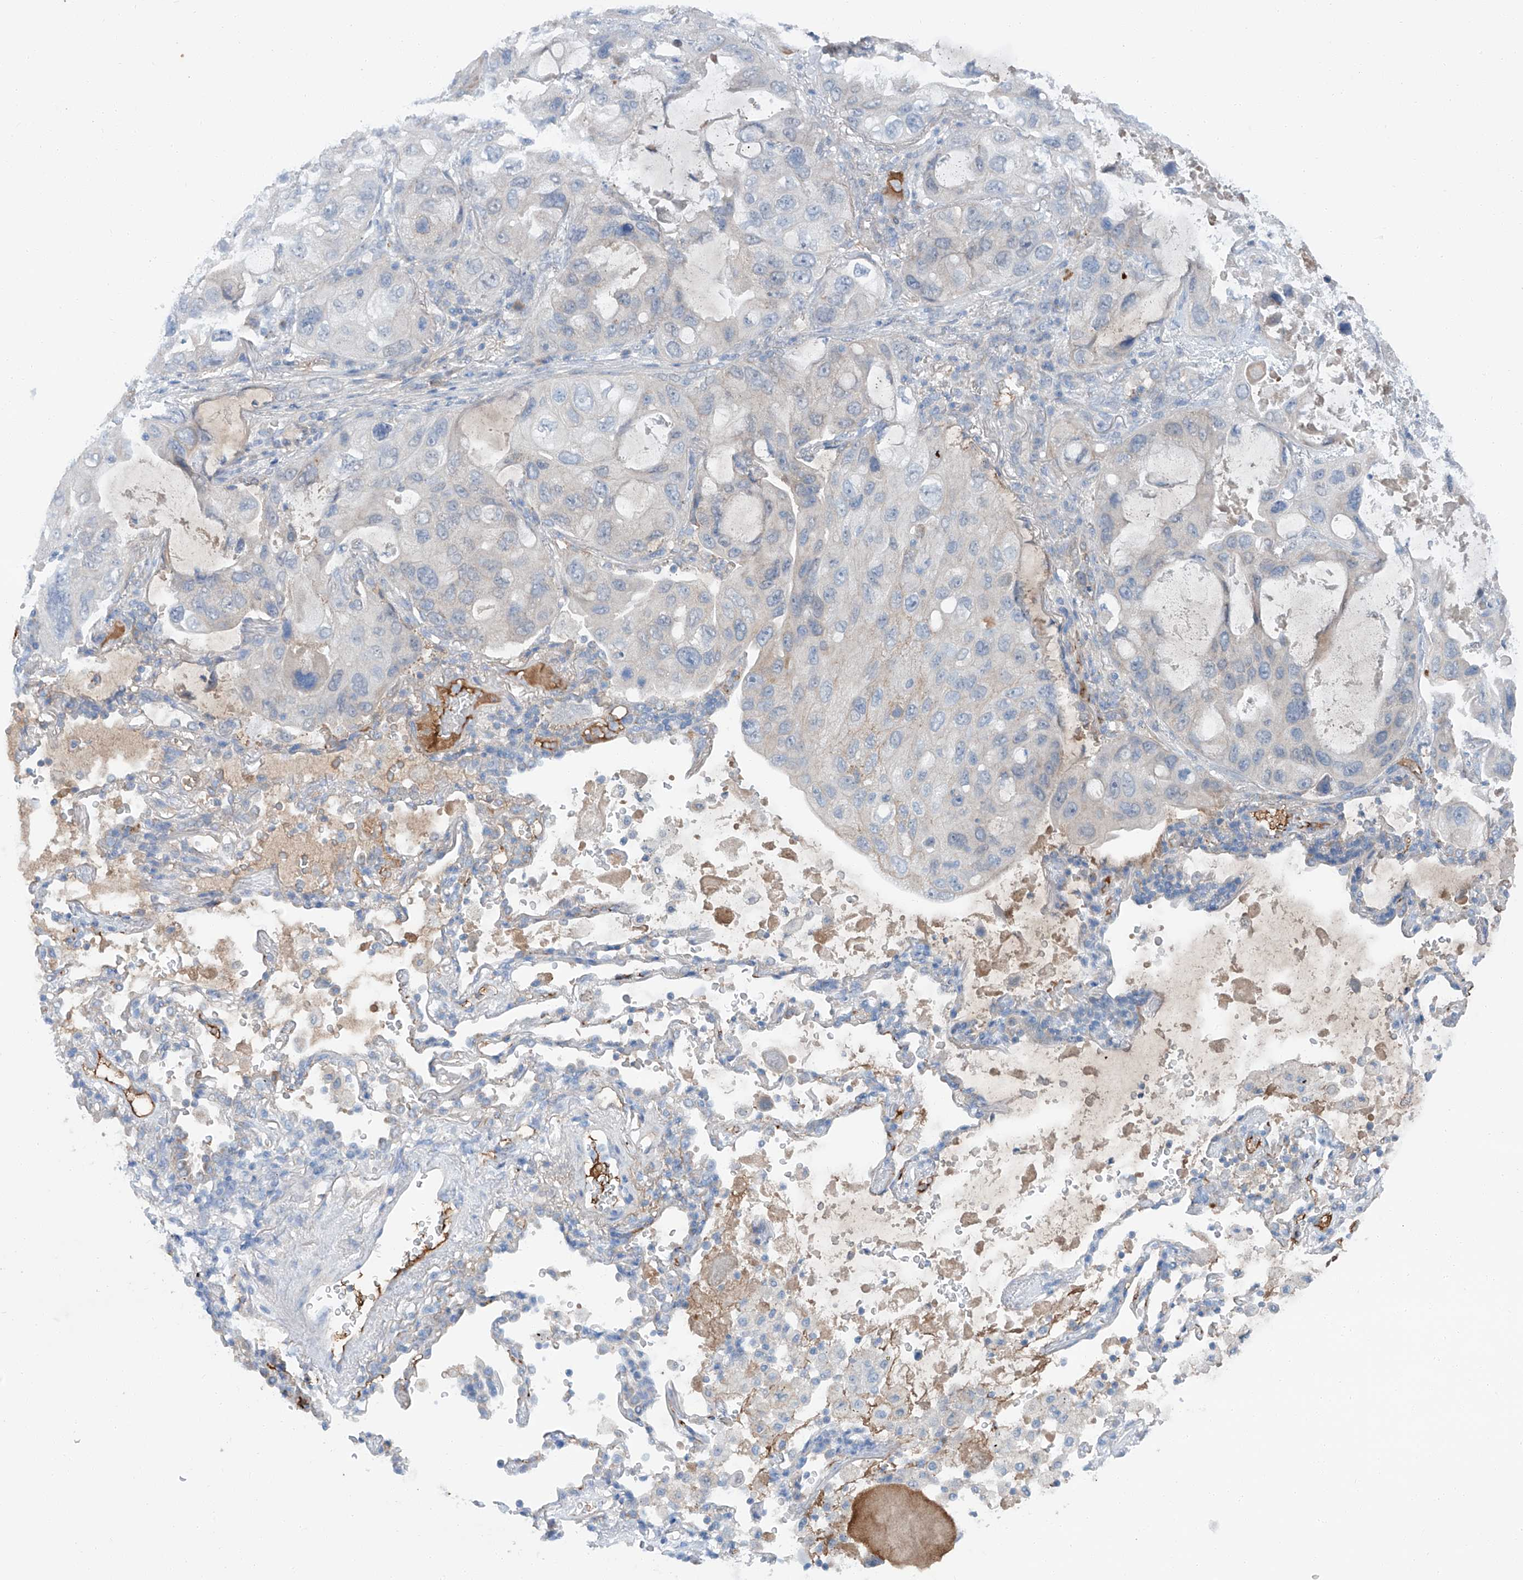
{"staining": {"intensity": "weak", "quantity": "<25%", "location": "cytoplasmic/membranous"}, "tissue": "lung cancer", "cell_type": "Tumor cells", "image_type": "cancer", "snomed": [{"axis": "morphology", "description": "Squamous cell carcinoma, NOS"}, {"axis": "topography", "description": "Lung"}], "caption": "Immunohistochemistry micrograph of neoplastic tissue: lung squamous cell carcinoma stained with DAB (3,3'-diaminobenzidine) demonstrates no significant protein expression in tumor cells.", "gene": "SIX4", "patient": {"sex": "female", "age": 73}}